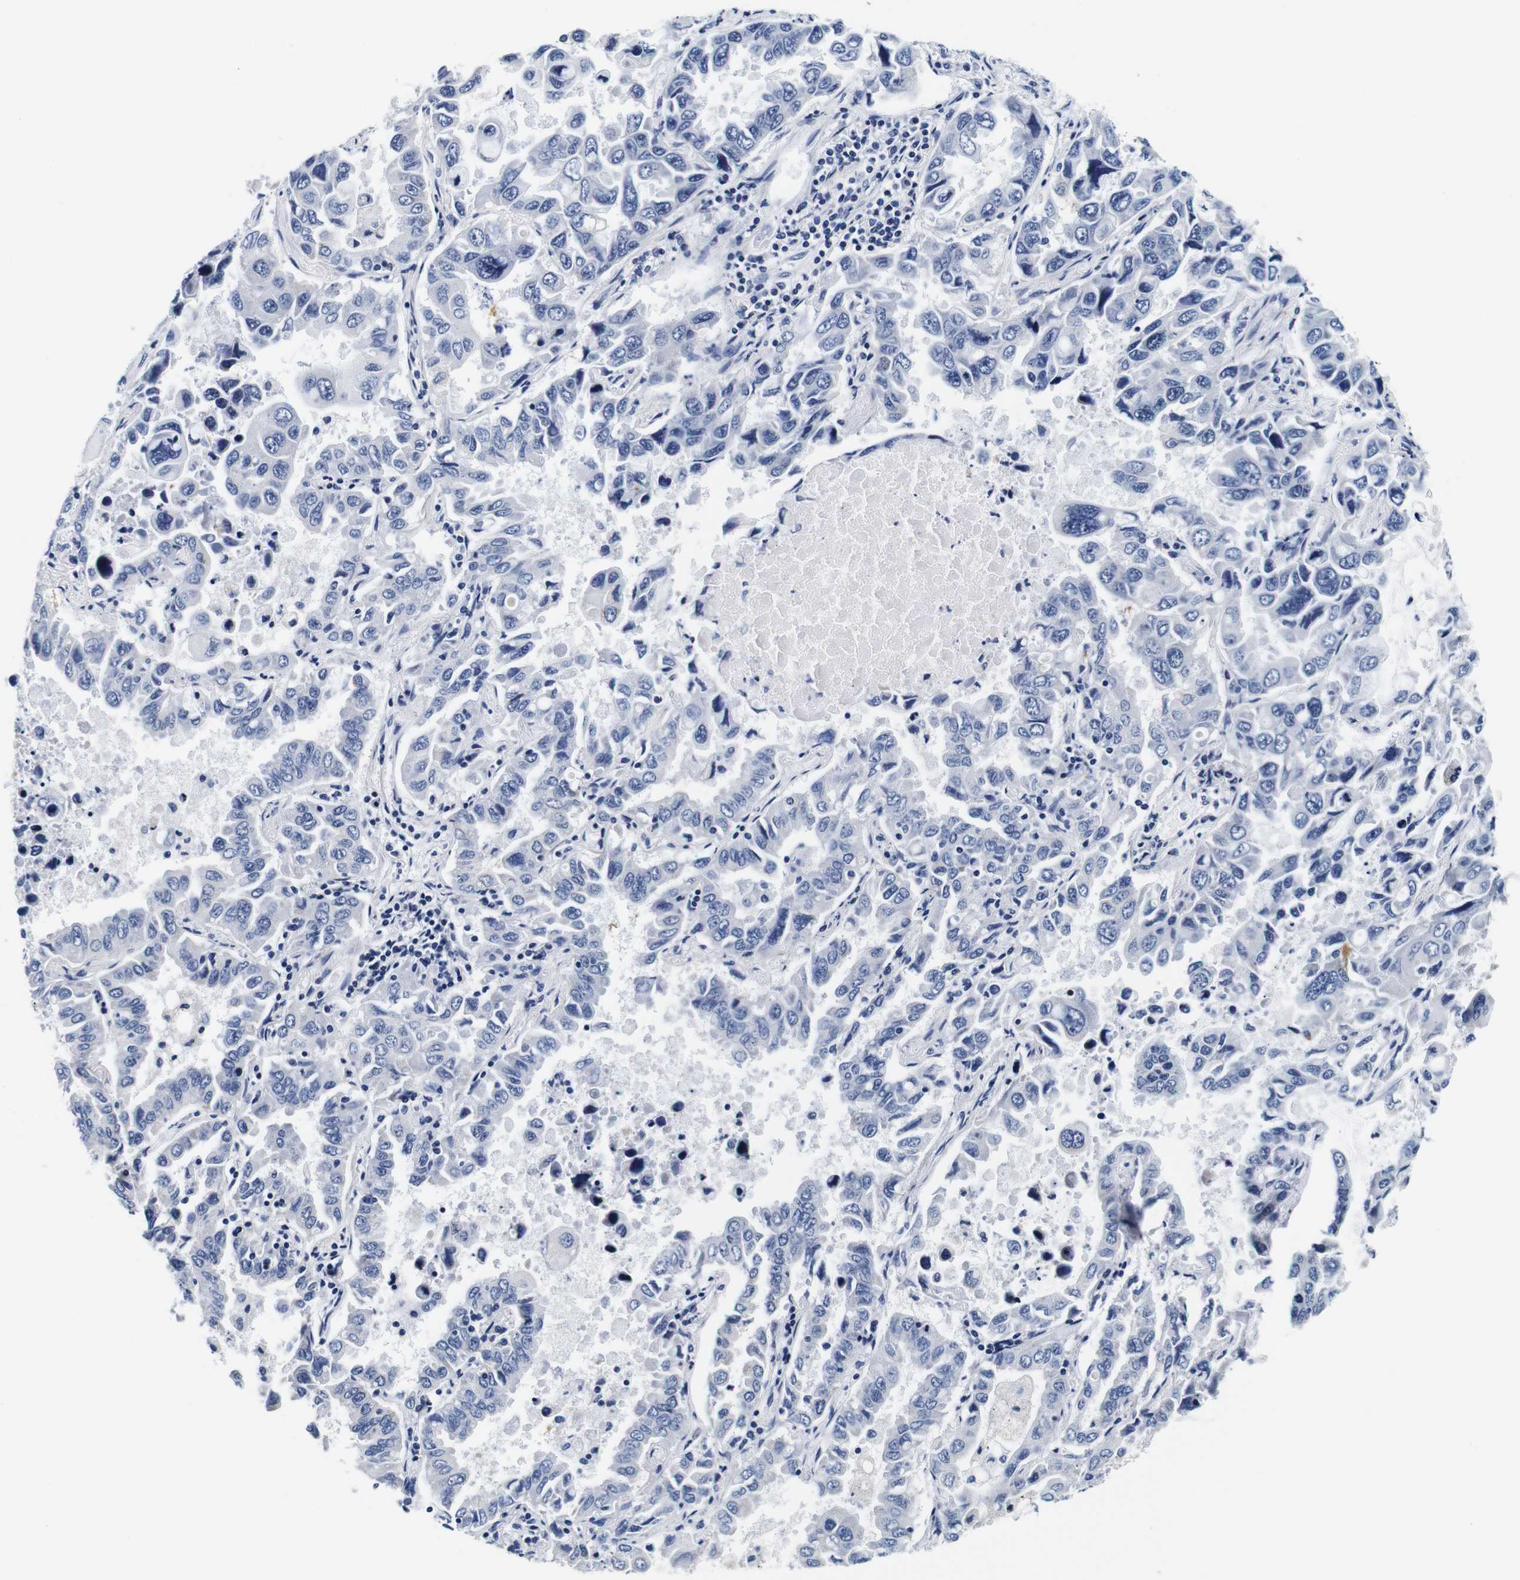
{"staining": {"intensity": "negative", "quantity": "none", "location": "none"}, "tissue": "lung cancer", "cell_type": "Tumor cells", "image_type": "cancer", "snomed": [{"axis": "morphology", "description": "Adenocarcinoma, NOS"}, {"axis": "topography", "description": "Lung"}], "caption": "IHC micrograph of human lung adenocarcinoma stained for a protein (brown), which reveals no positivity in tumor cells.", "gene": "GP1BA", "patient": {"sex": "male", "age": 64}}